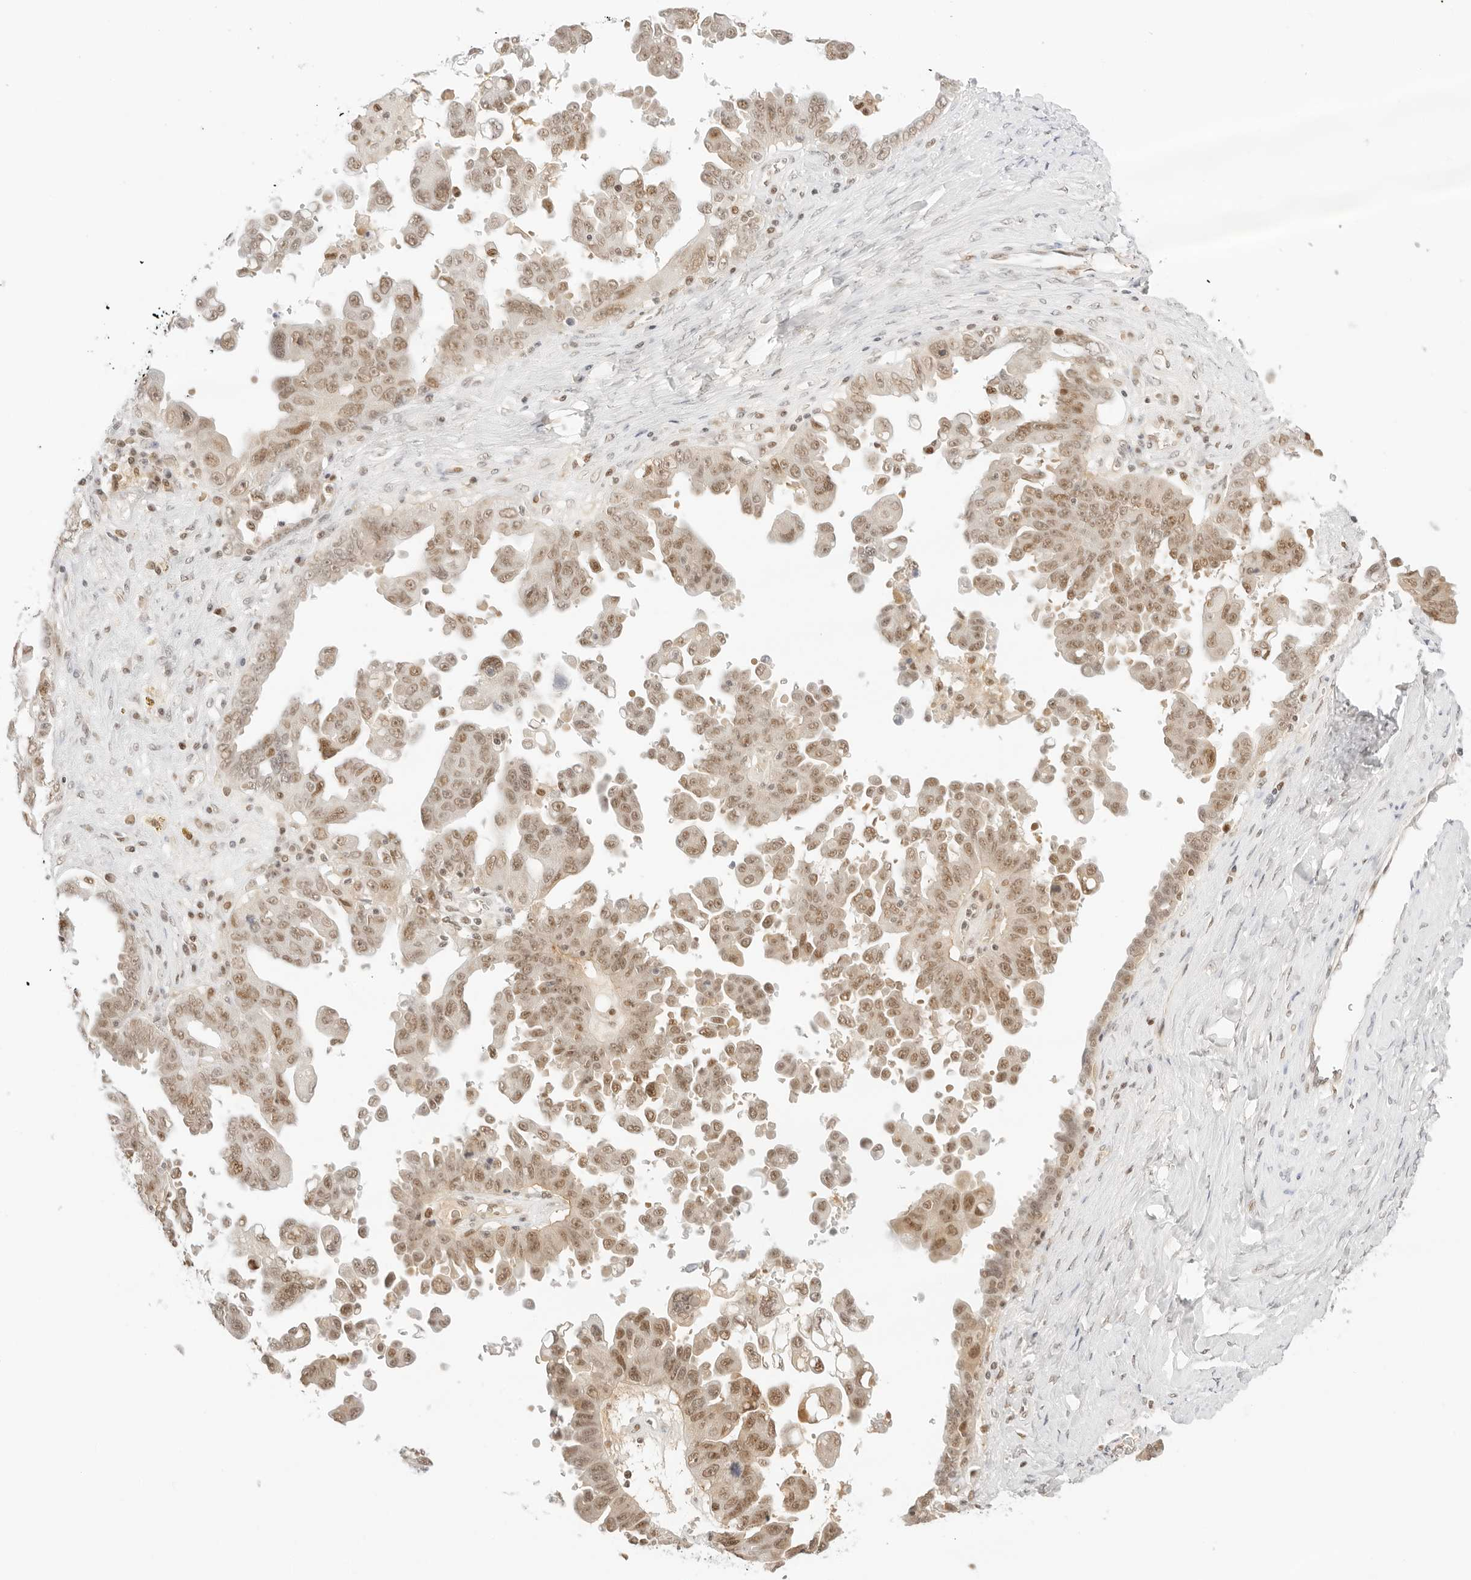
{"staining": {"intensity": "moderate", "quantity": ">75%", "location": "nuclear"}, "tissue": "ovarian cancer", "cell_type": "Tumor cells", "image_type": "cancer", "snomed": [{"axis": "morphology", "description": "Carcinoma, endometroid"}, {"axis": "topography", "description": "Ovary"}], "caption": "Moderate nuclear positivity for a protein is seen in approximately >75% of tumor cells of ovarian cancer (endometroid carcinoma) using immunohistochemistry (IHC).", "gene": "ITGA6", "patient": {"sex": "female", "age": 62}}